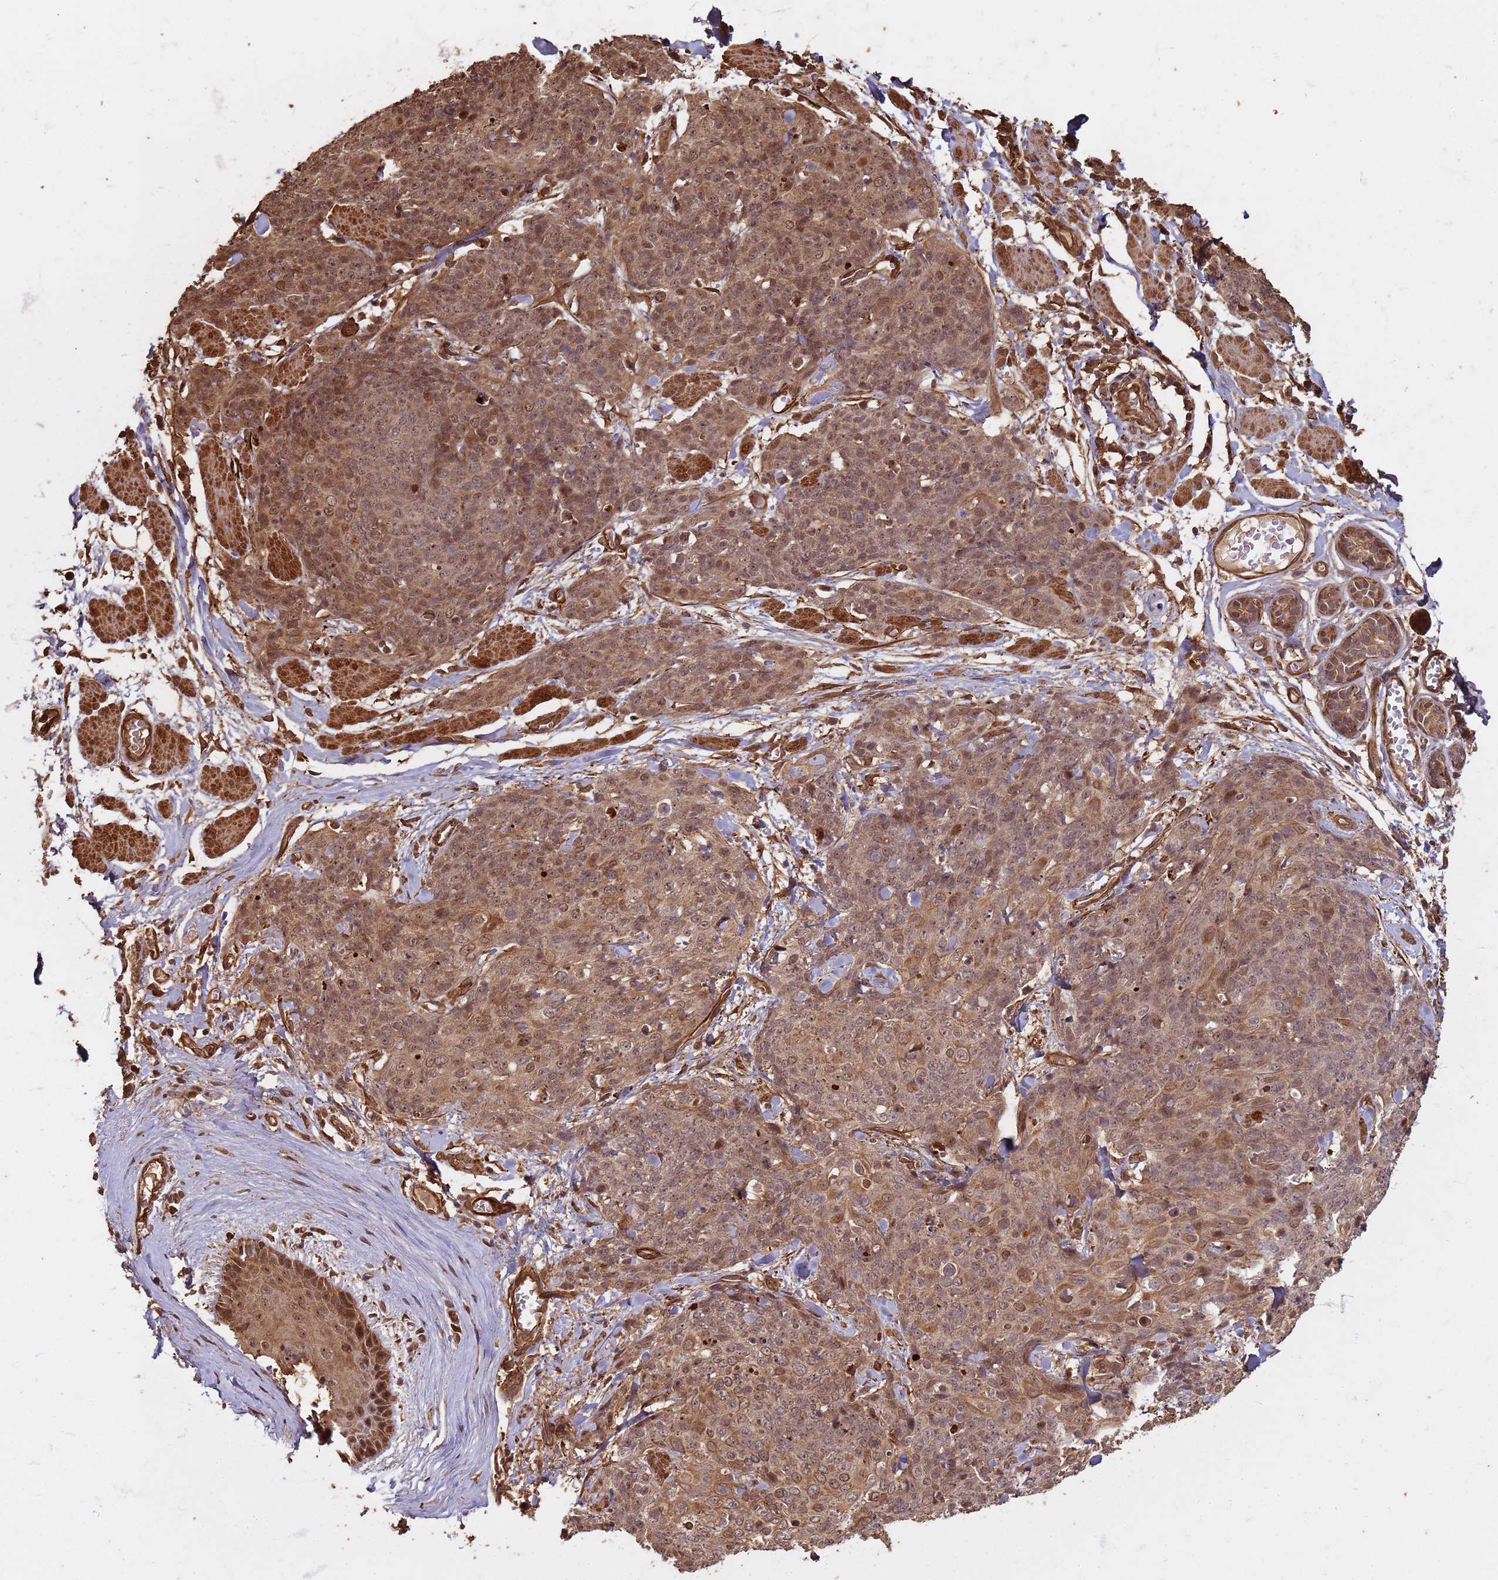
{"staining": {"intensity": "moderate", "quantity": ">75%", "location": "cytoplasmic/membranous,nuclear"}, "tissue": "skin cancer", "cell_type": "Tumor cells", "image_type": "cancer", "snomed": [{"axis": "morphology", "description": "Squamous cell carcinoma, NOS"}, {"axis": "topography", "description": "Skin"}, {"axis": "topography", "description": "Vulva"}], "caption": "A brown stain highlights moderate cytoplasmic/membranous and nuclear expression of a protein in human skin cancer (squamous cell carcinoma) tumor cells.", "gene": "KIF26A", "patient": {"sex": "female", "age": 85}}